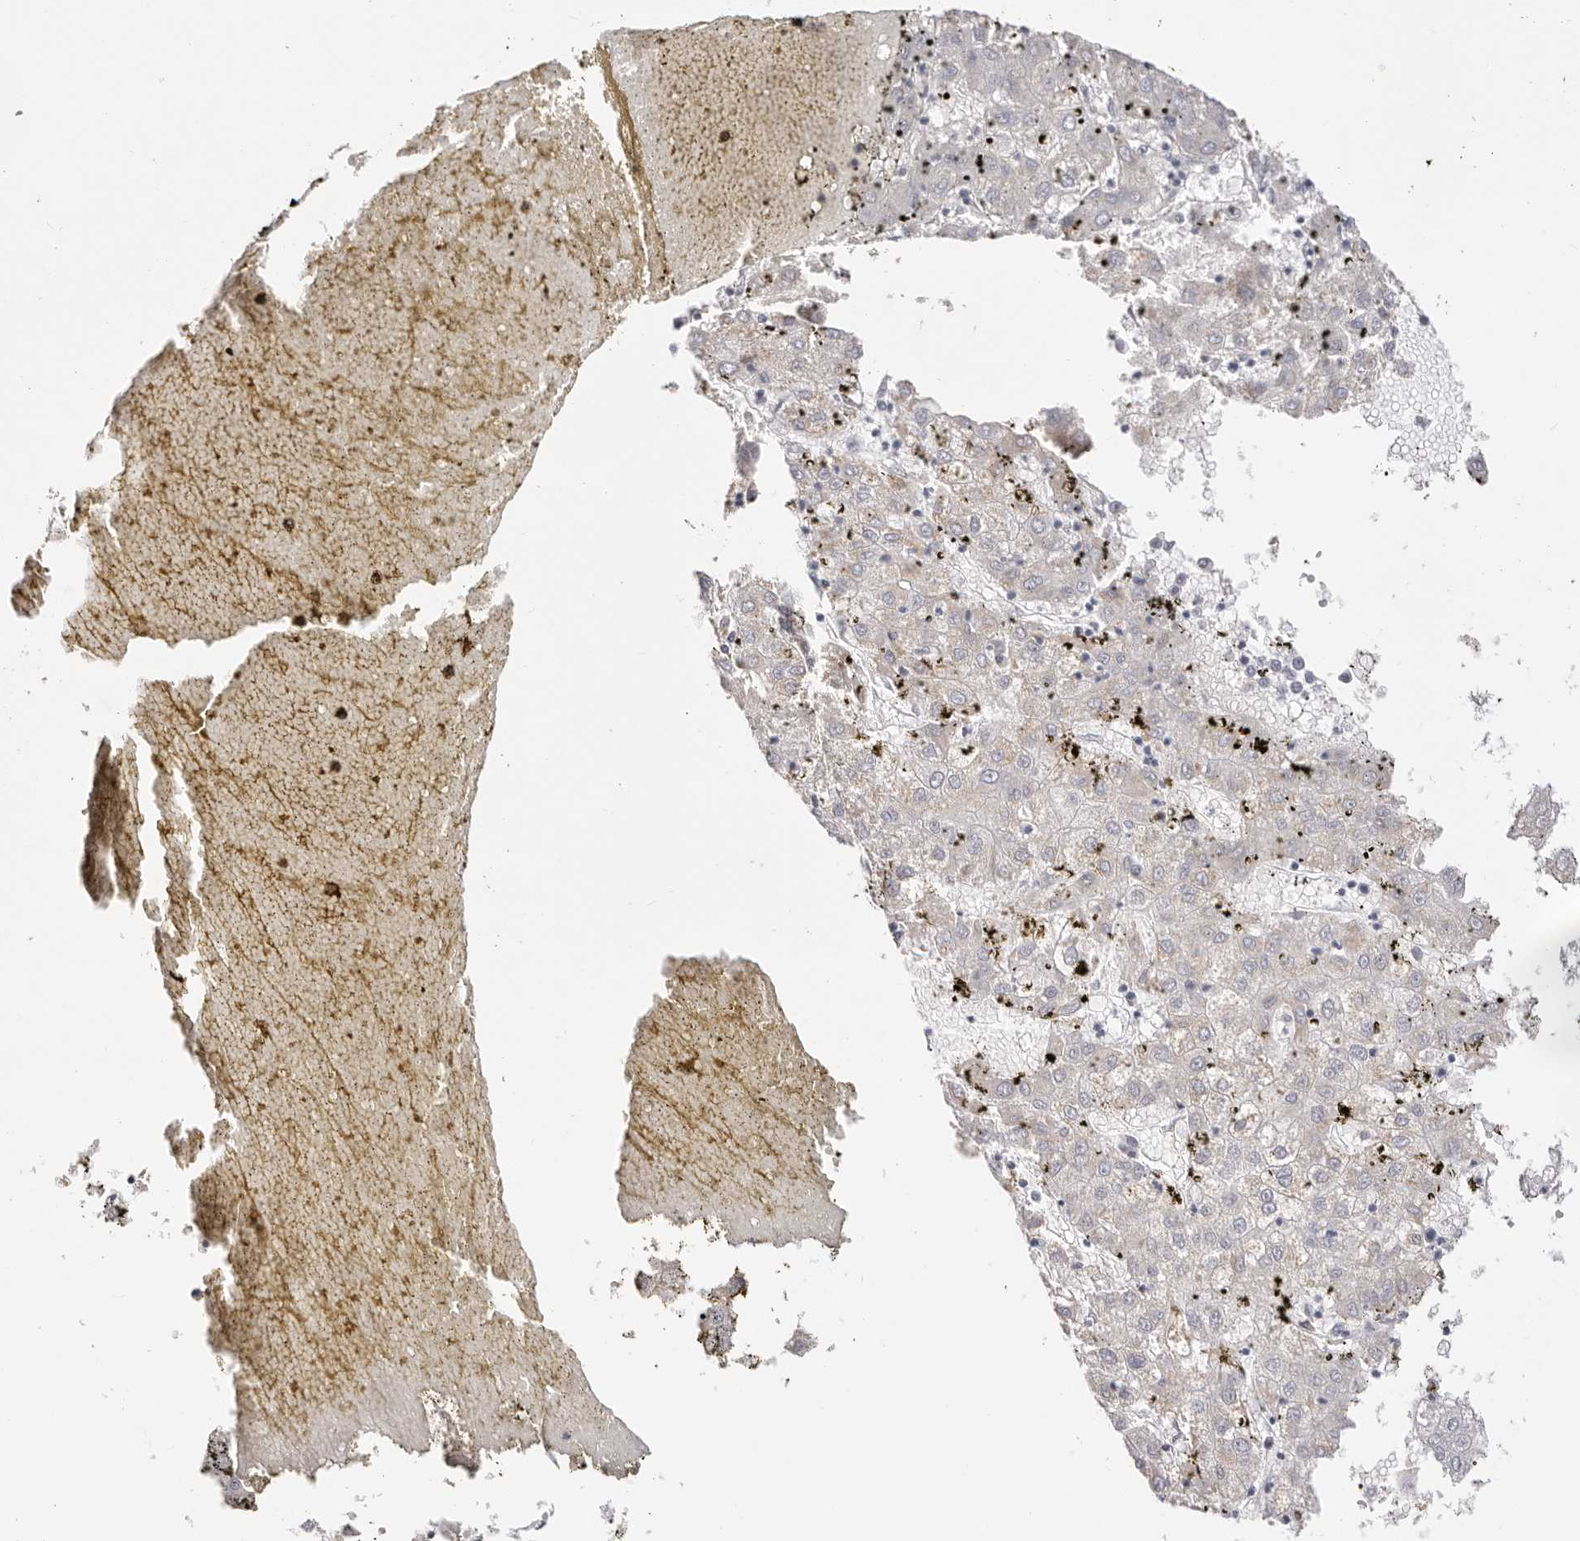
{"staining": {"intensity": "weak", "quantity": "<25%", "location": "cytoplasmic/membranous"}, "tissue": "liver cancer", "cell_type": "Tumor cells", "image_type": "cancer", "snomed": [{"axis": "morphology", "description": "Carcinoma, Hepatocellular, NOS"}, {"axis": "topography", "description": "Liver"}], "caption": "An immunohistochemistry (IHC) histopathology image of liver hepatocellular carcinoma is shown. There is no staining in tumor cells of liver hepatocellular carcinoma. (Brightfield microscopy of DAB IHC at high magnification).", "gene": "STKLD1", "patient": {"sex": "male", "age": 72}}